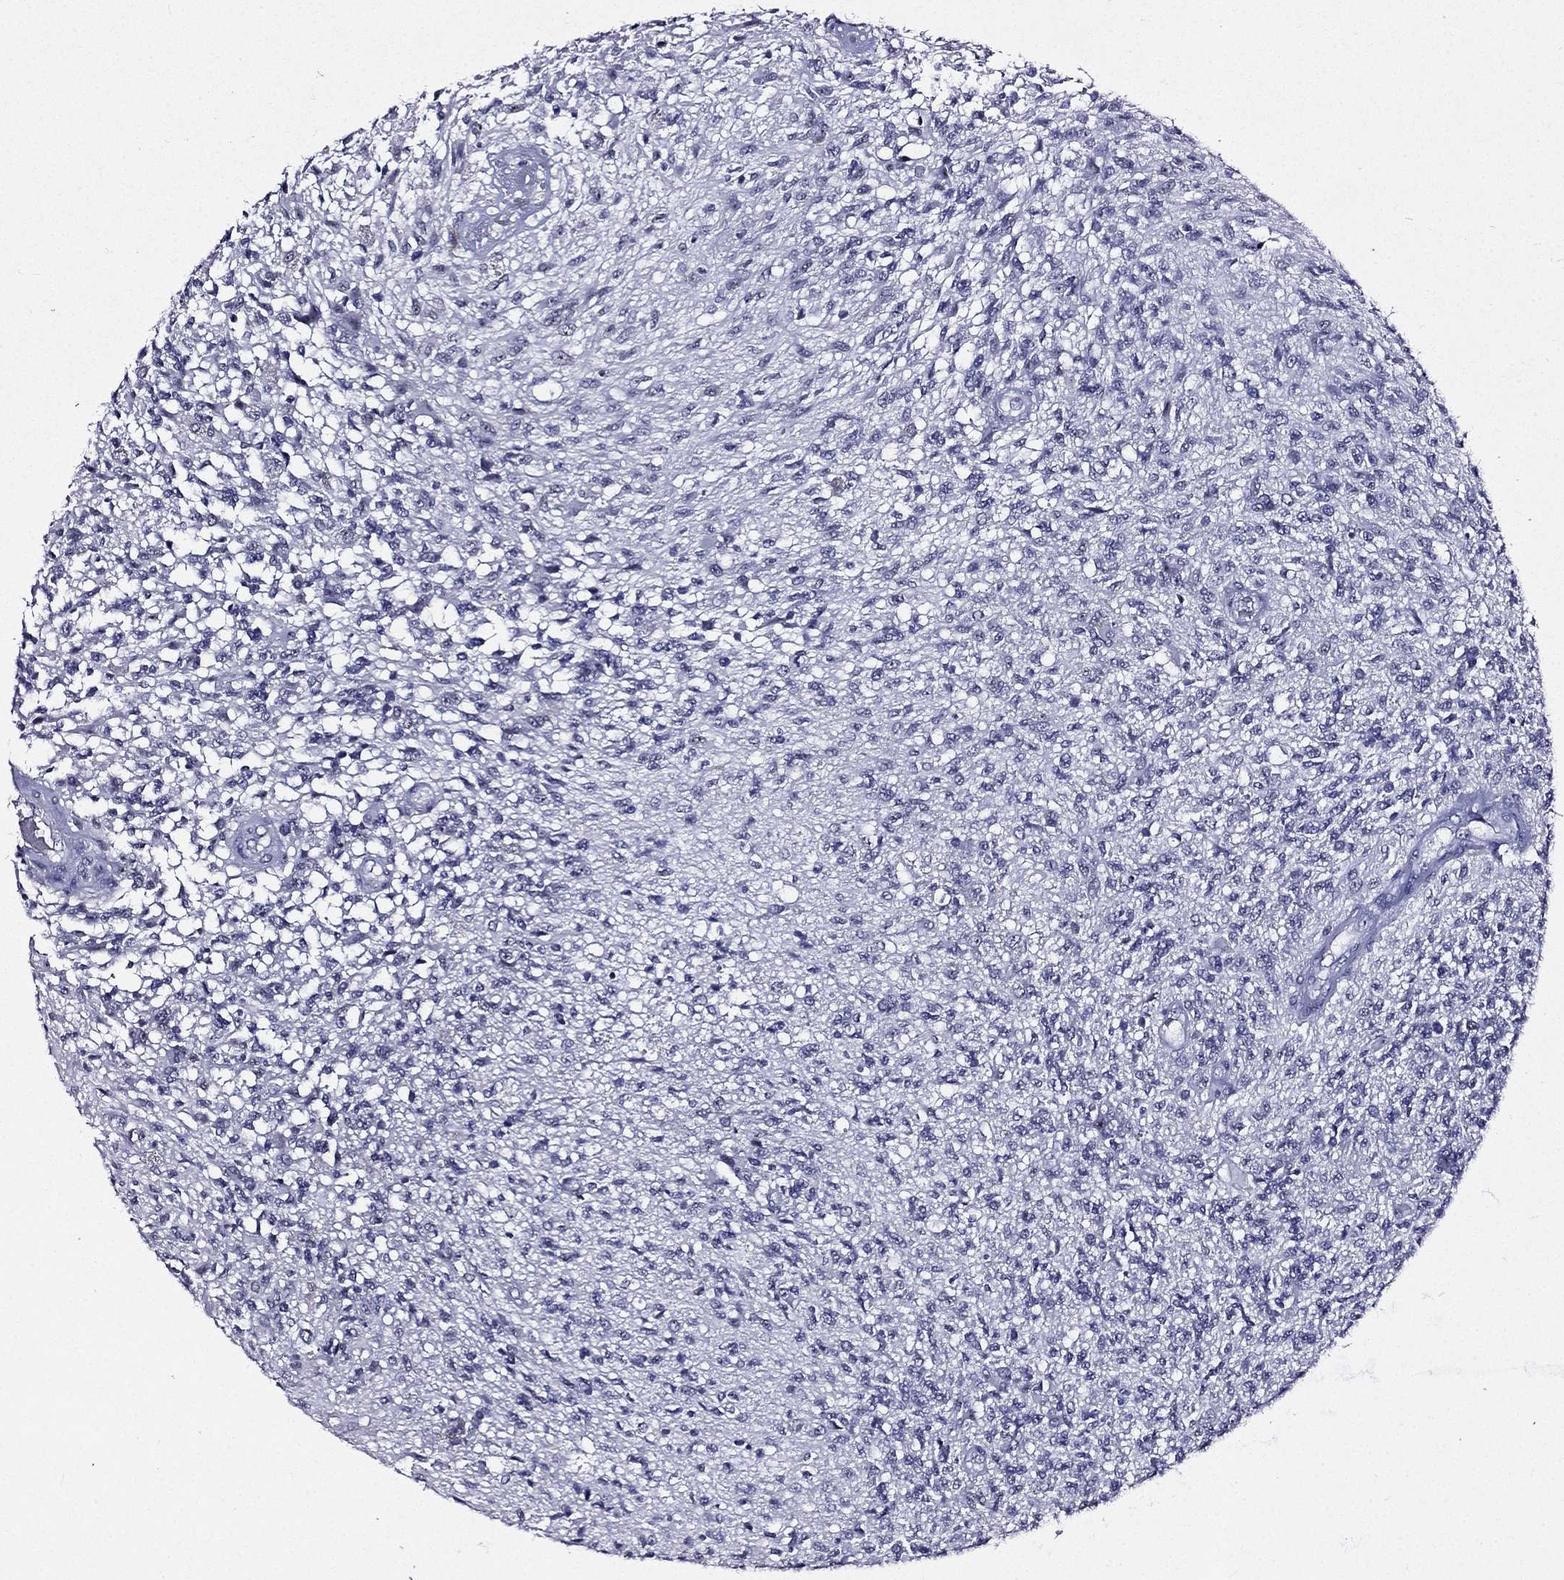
{"staining": {"intensity": "negative", "quantity": "none", "location": "none"}, "tissue": "glioma", "cell_type": "Tumor cells", "image_type": "cancer", "snomed": [{"axis": "morphology", "description": "Glioma, malignant, High grade"}, {"axis": "topography", "description": "Brain"}], "caption": "Immunohistochemistry (IHC) histopathology image of glioma stained for a protein (brown), which exhibits no staining in tumor cells.", "gene": "CD22", "patient": {"sex": "male", "age": 56}}